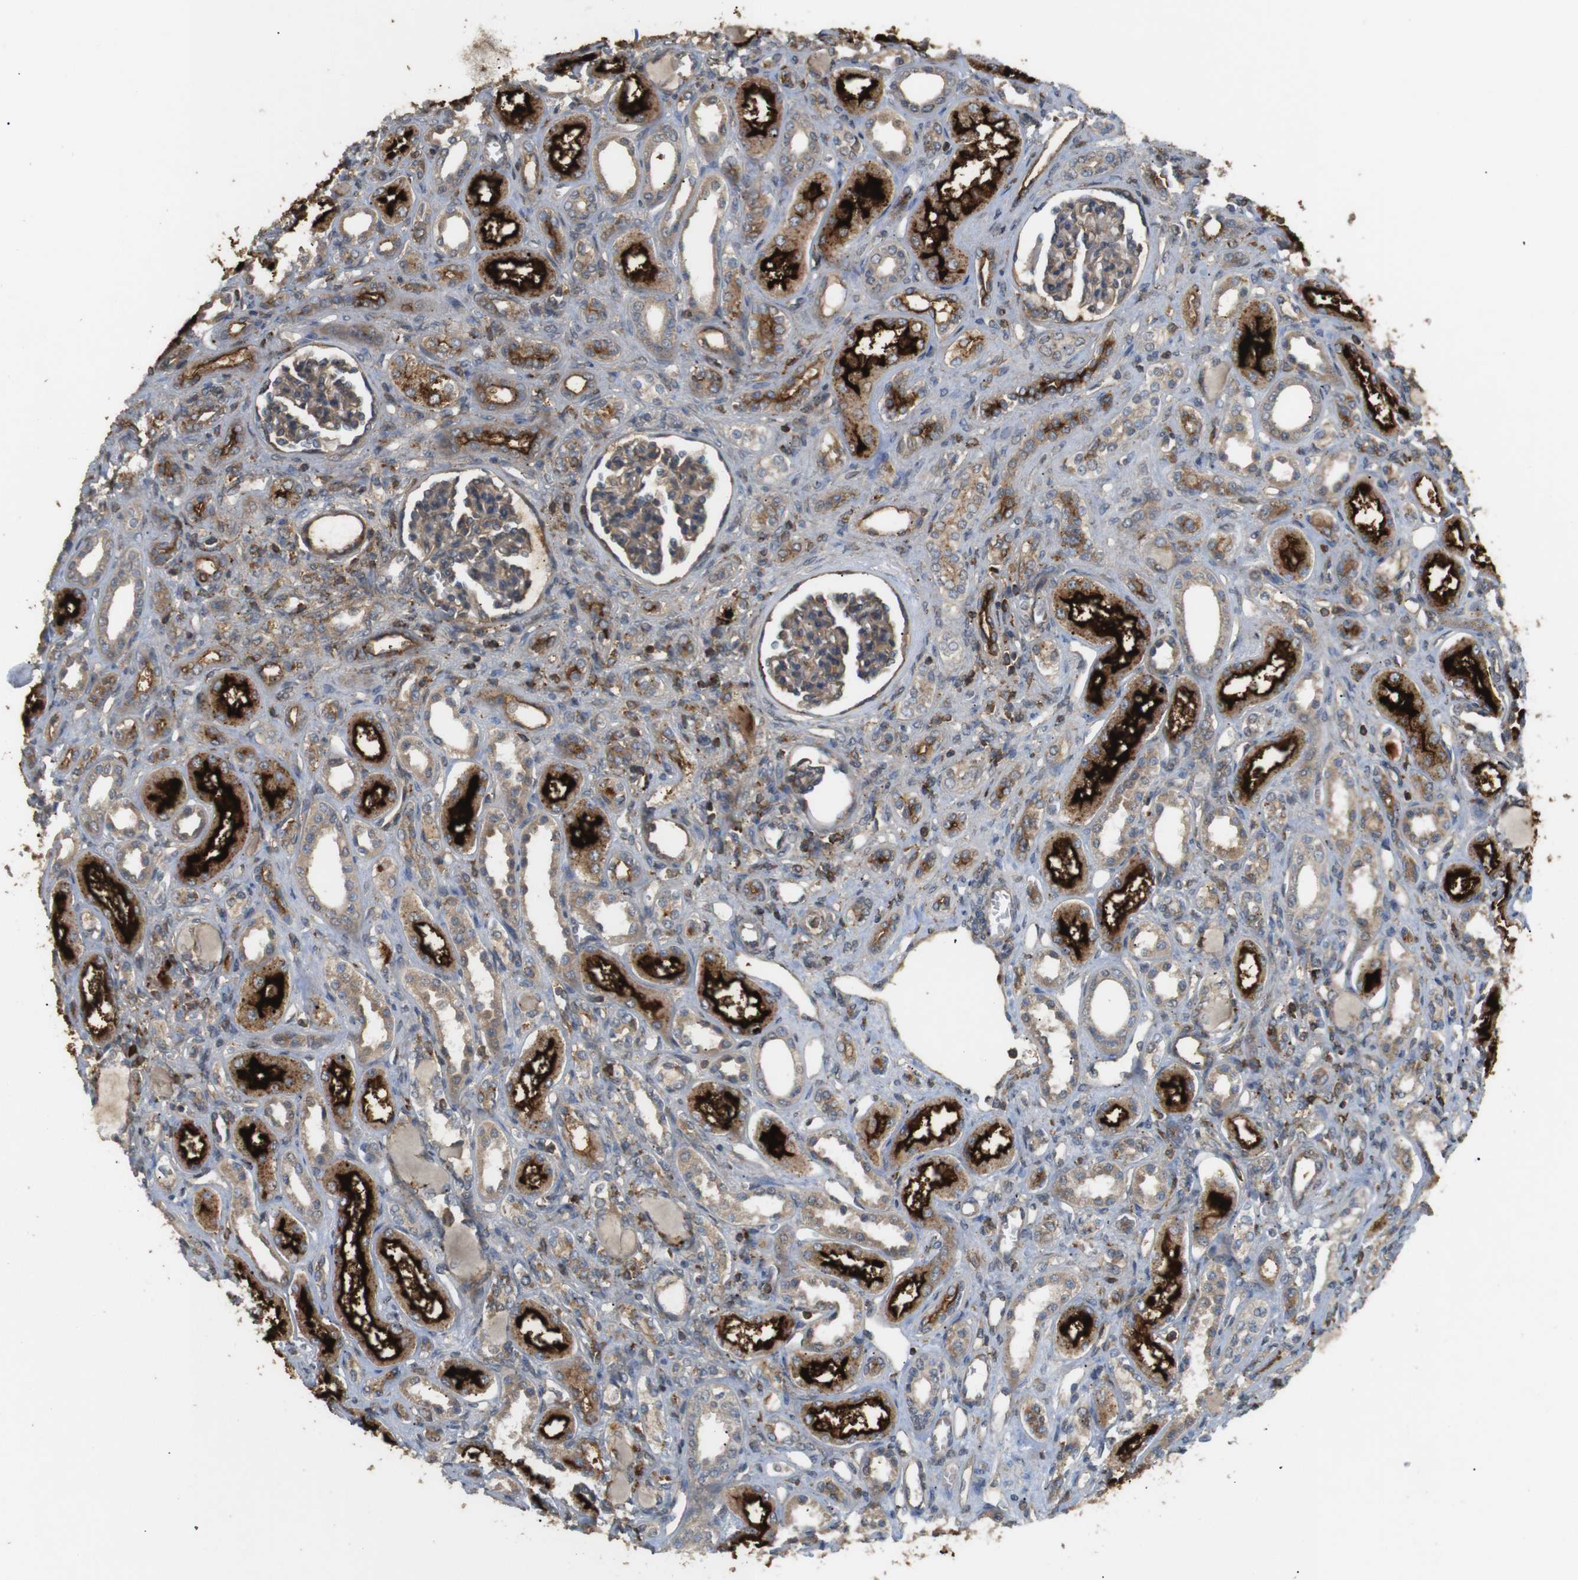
{"staining": {"intensity": "moderate", "quantity": ">75%", "location": "cytoplasmic/membranous"}, "tissue": "kidney", "cell_type": "Cells in glomeruli", "image_type": "normal", "snomed": [{"axis": "morphology", "description": "Normal tissue, NOS"}, {"axis": "topography", "description": "Kidney"}], "caption": "Cells in glomeruli reveal moderate cytoplasmic/membranous staining in about >75% of cells in benign kidney.", "gene": "KSR1", "patient": {"sex": "male", "age": 7}}